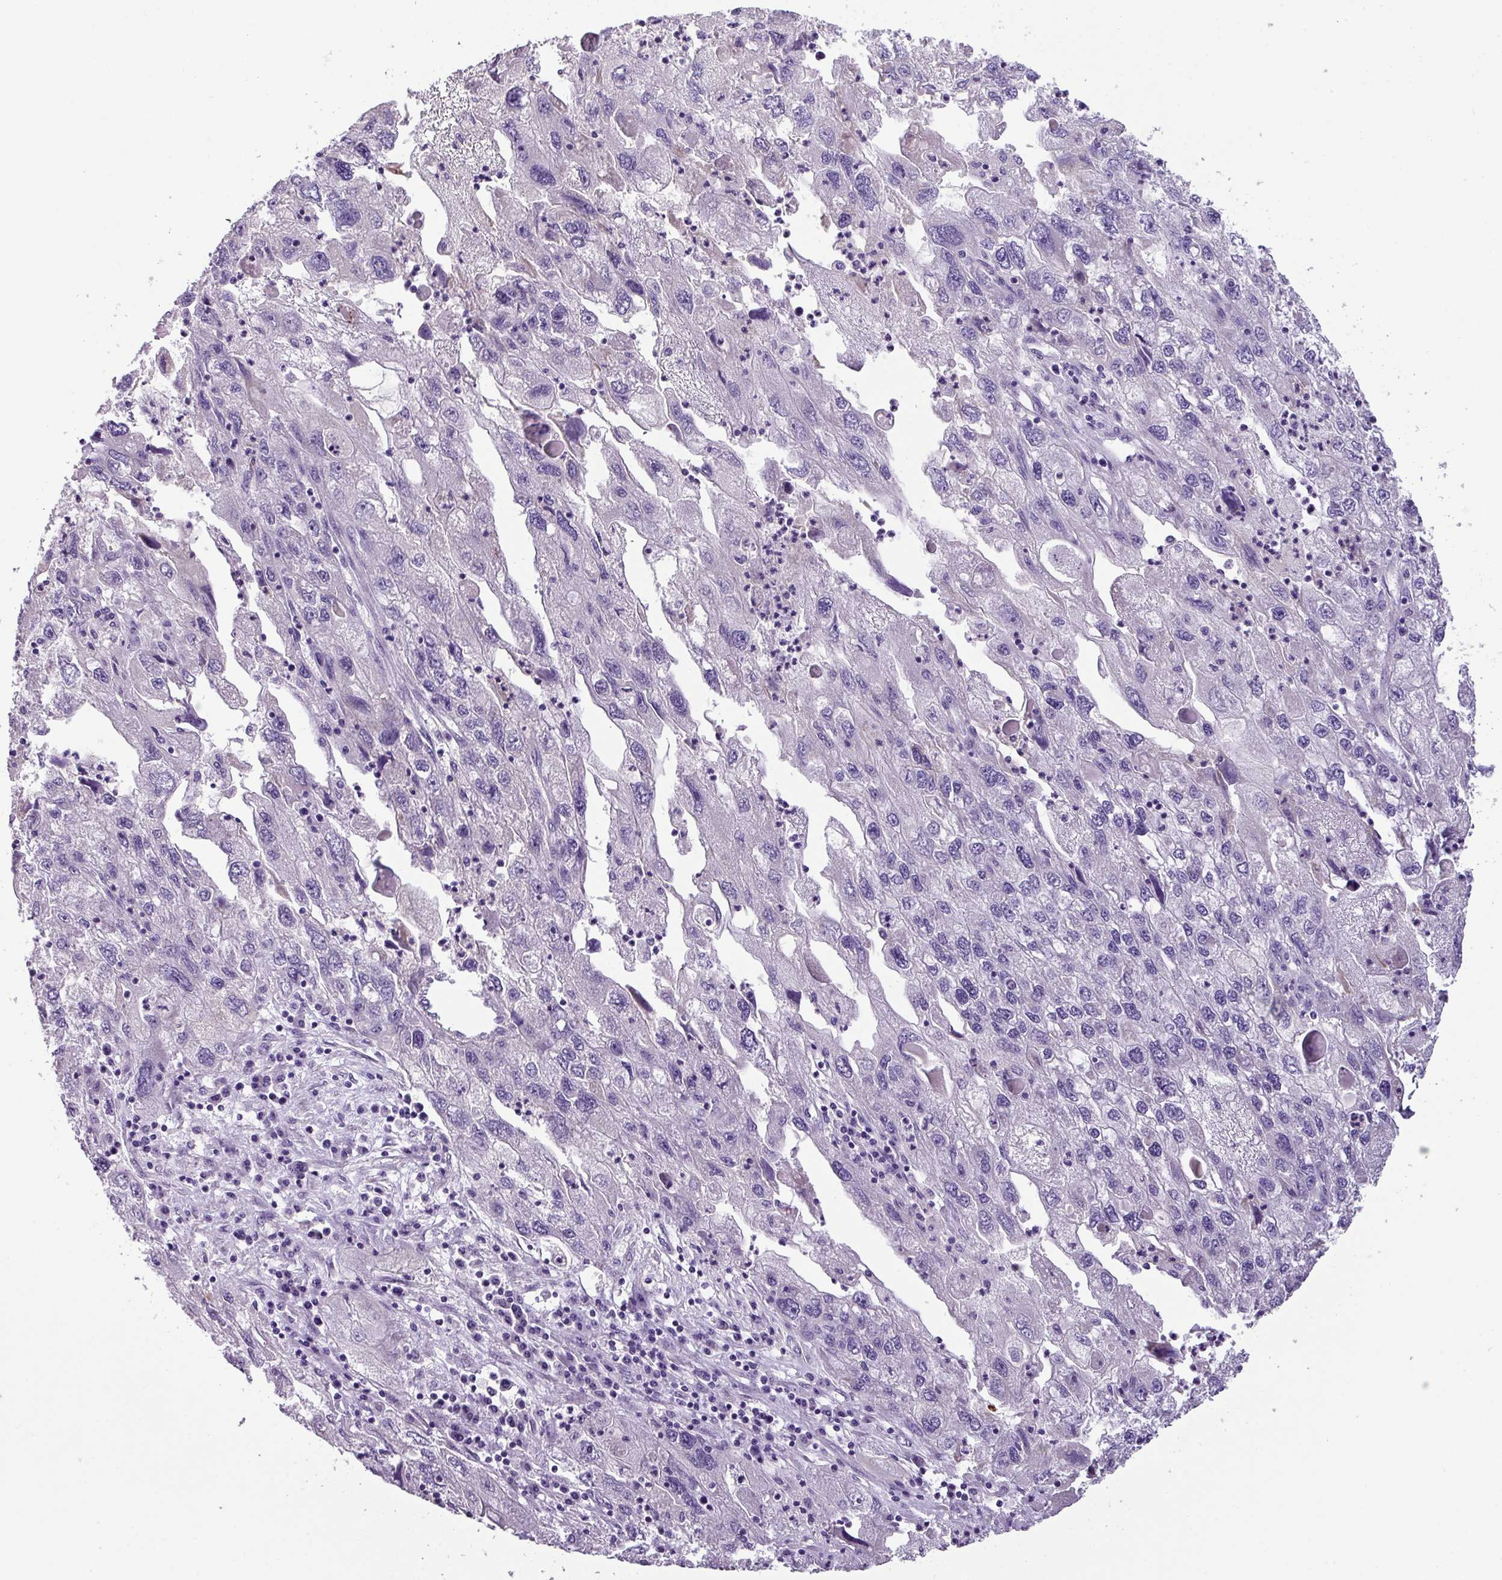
{"staining": {"intensity": "negative", "quantity": "none", "location": "none"}, "tissue": "endometrial cancer", "cell_type": "Tumor cells", "image_type": "cancer", "snomed": [{"axis": "morphology", "description": "Adenocarcinoma, NOS"}, {"axis": "topography", "description": "Endometrium"}], "caption": "A high-resolution image shows immunohistochemistry (IHC) staining of adenocarcinoma (endometrial), which exhibits no significant staining in tumor cells.", "gene": "PIK3R5", "patient": {"sex": "female", "age": 49}}